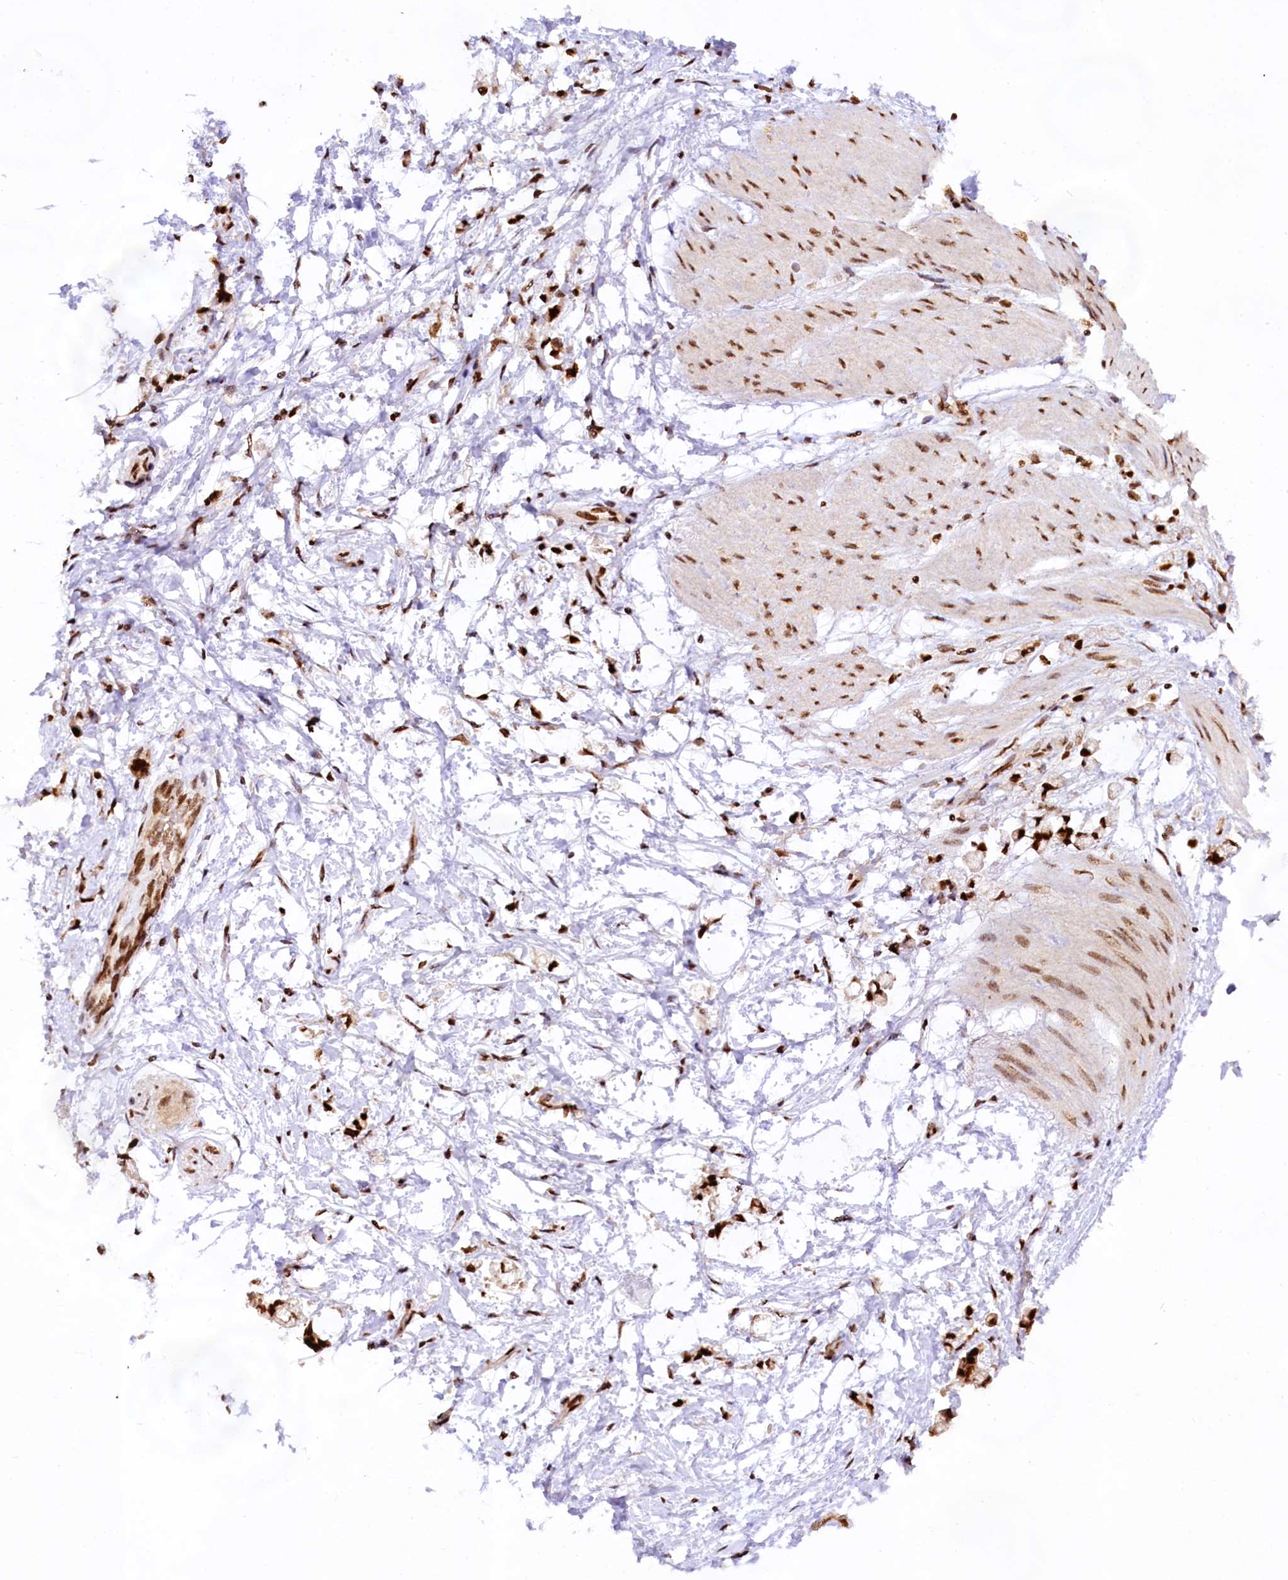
{"staining": {"intensity": "strong", "quantity": ">75%", "location": "nuclear"}, "tissue": "stomach cancer", "cell_type": "Tumor cells", "image_type": "cancer", "snomed": [{"axis": "morphology", "description": "Adenocarcinoma, NOS"}, {"axis": "topography", "description": "Stomach"}], "caption": "Human stomach cancer (adenocarcinoma) stained for a protein (brown) demonstrates strong nuclear positive positivity in about >75% of tumor cells.", "gene": "HIRA", "patient": {"sex": "female", "age": 60}}